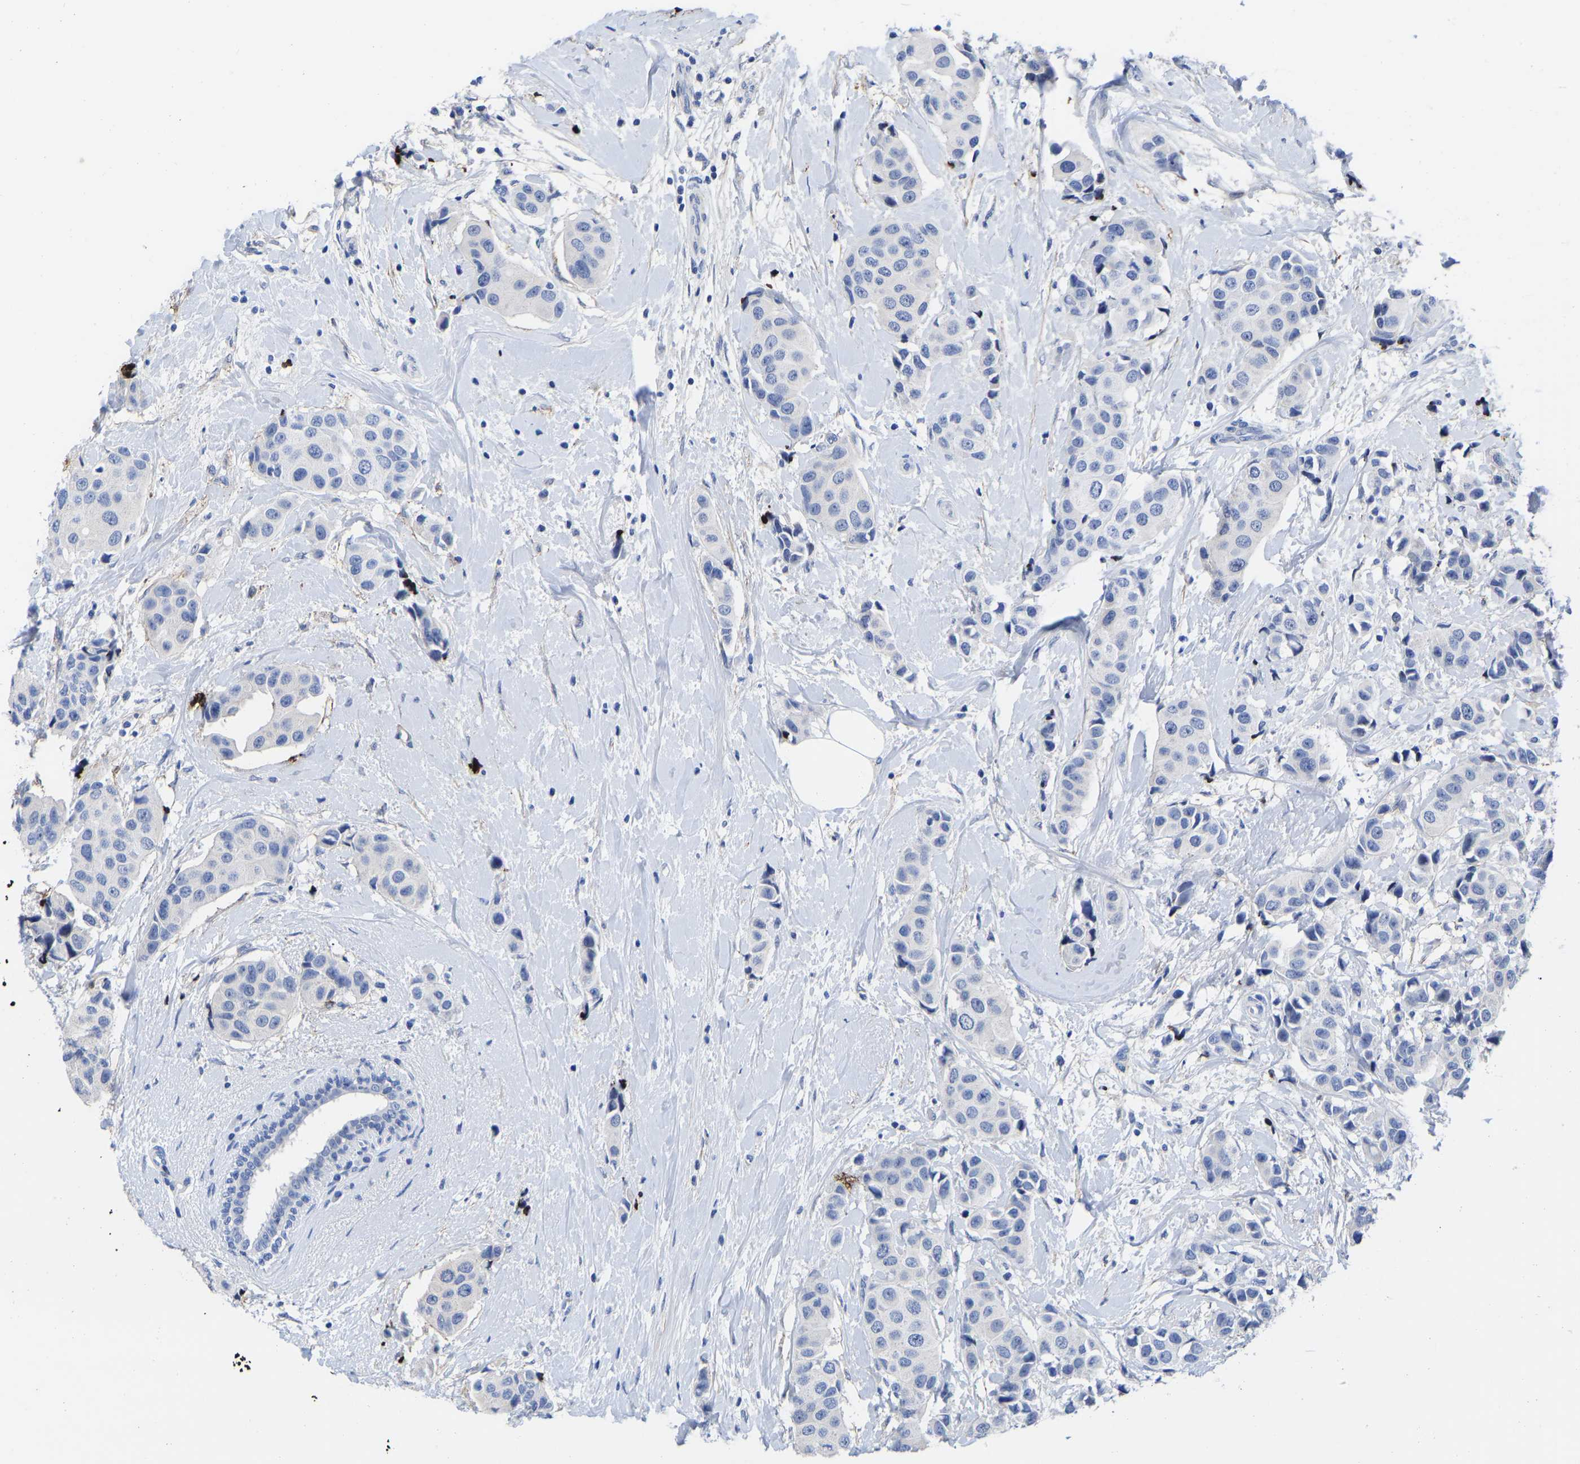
{"staining": {"intensity": "negative", "quantity": "none", "location": "none"}, "tissue": "breast cancer", "cell_type": "Tumor cells", "image_type": "cancer", "snomed": [{"axis": "morphology", "description": "Normal tissue, NOS"}, {"axis": "morphology", "description": "Duct carcinoma"}, {"axis": "topography", "description": "Breast"}], "caption": "Protein analysis of breast intraductal carcinoma reveals no significant staining in tumor cells.", "gene": "GPA33", "patient": {"sex": "female", "age": 39}}